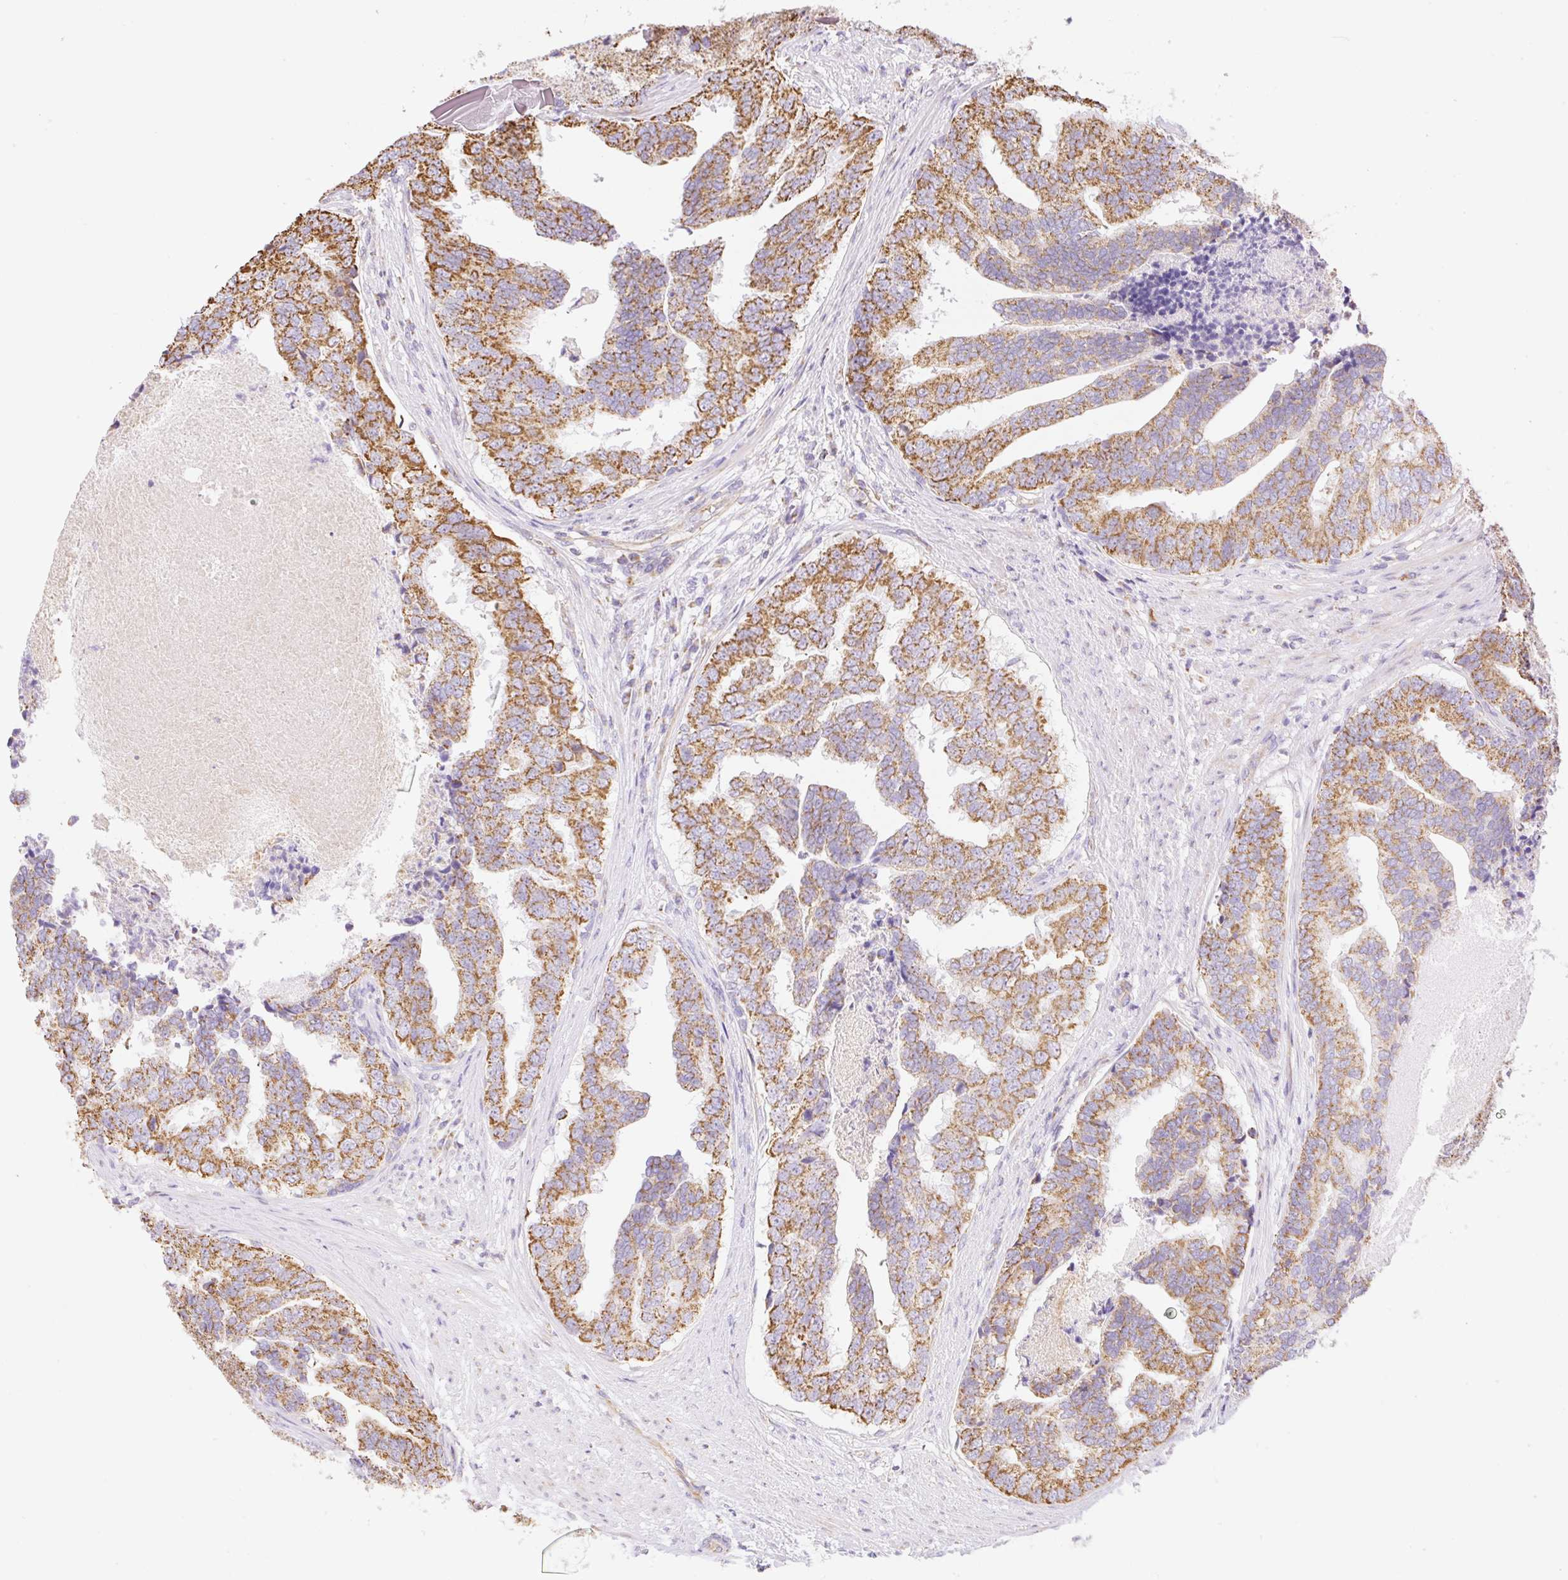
{"staining": {"intensity": "strong", "quantity": ">75%", "location": "cytoplasmic/membranous"}, "tissue": "prostate cancer", "cell_type": "Tumor cells", "image_type": "cancer", "snomed": [{"axis": "morphology", "description": "Adenocarcinoma, High grade"}, {"axis": "topography", "description": "Prostate"}], "caption": "DAB (3,3'-diaminobenzidine) immunohistochemical staining of prostate cancer displays strong cytoplasmic/membranous protein positivity in about >75% of tumor cells.", "gene": "ESAM", "patient": {"sex": "male", "age": 68}}